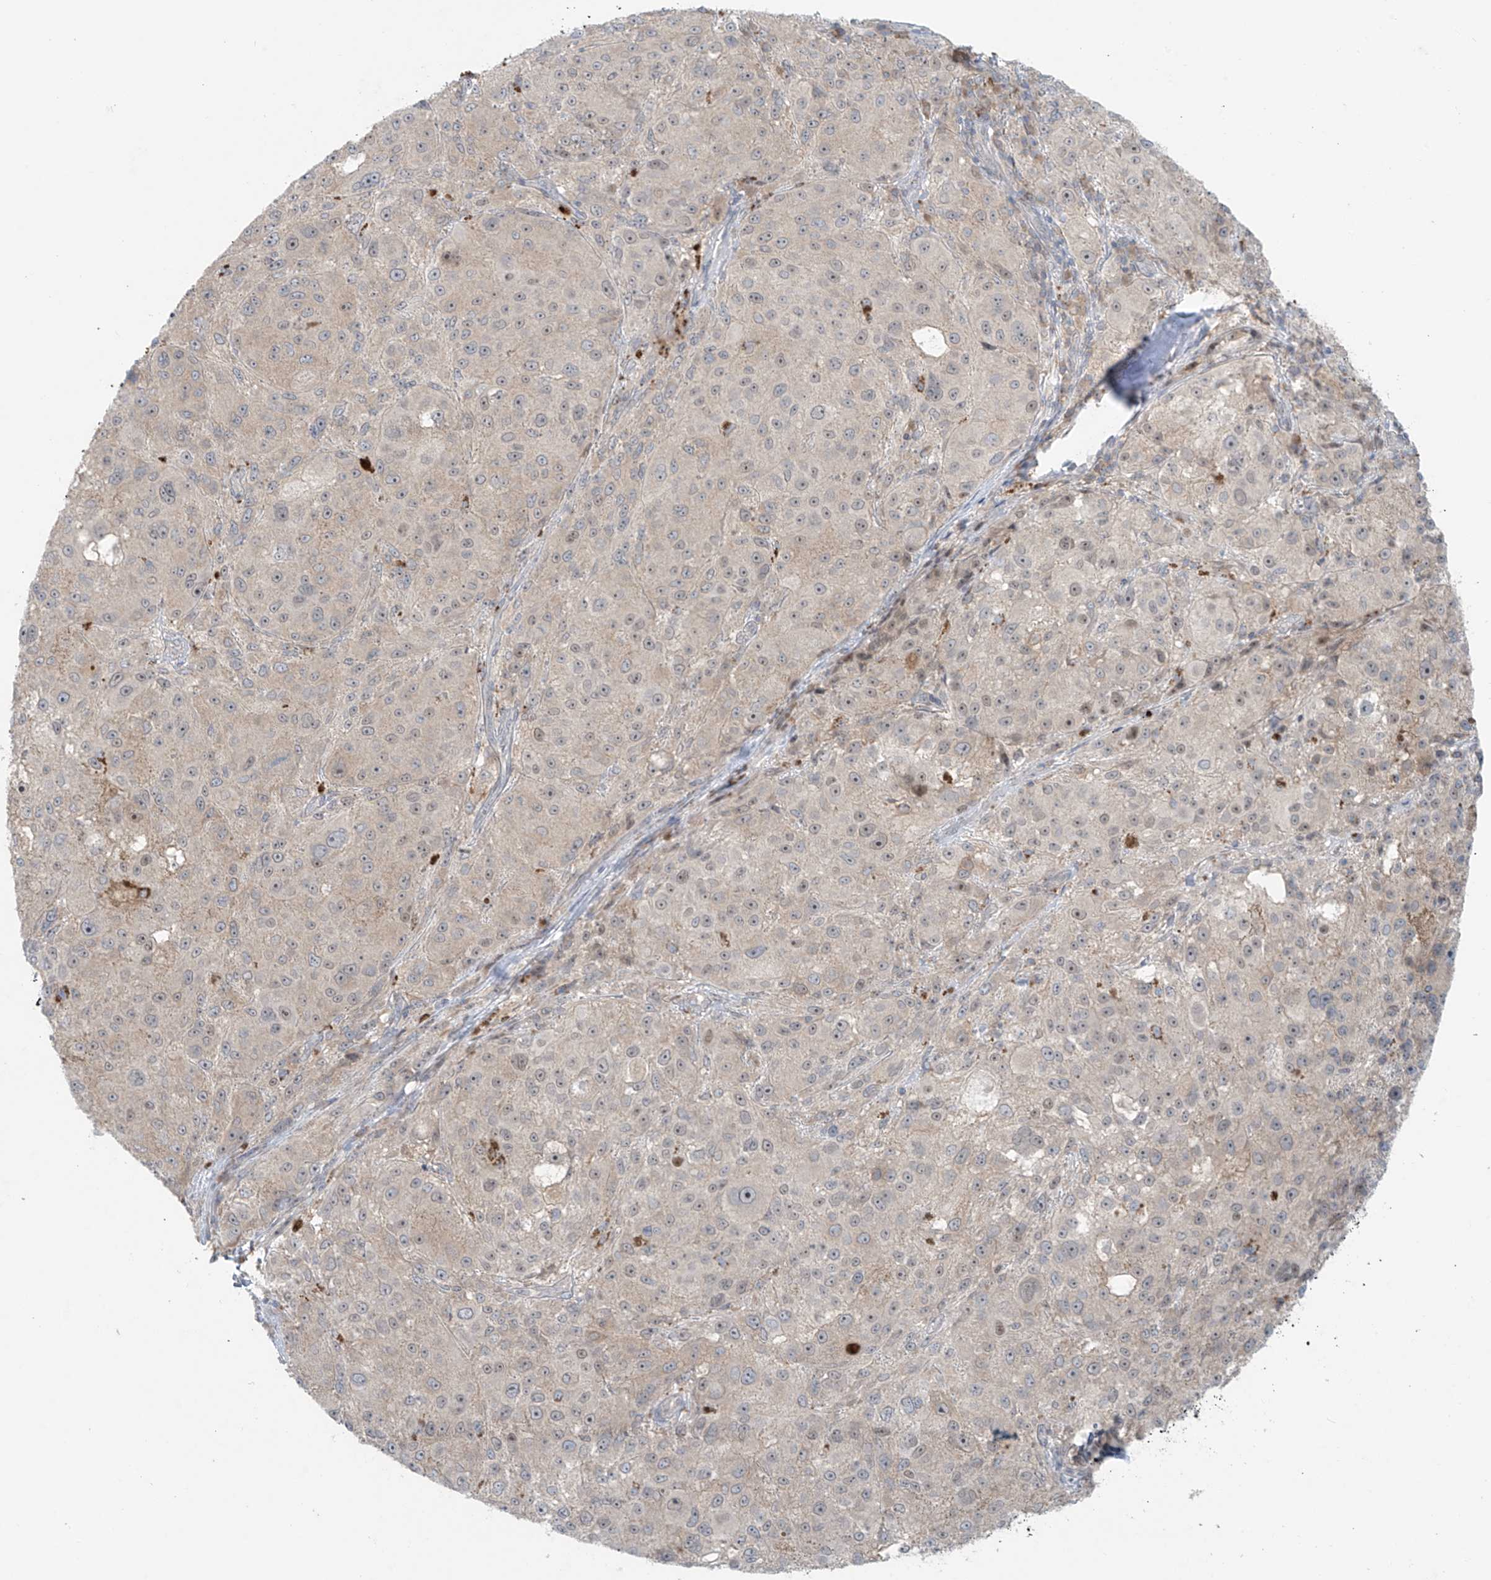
{"staining": {"intensity": "negative", "quantity": "none", "location": "none"}, "tissue": "melanoma", "cell_type": "Tumor cells", "image_type": "cancer", "snomed": [{"axis": "morphology", "description": "Necrosis, NOS"}, {"axis": "morphology", "description": "Malignant melanoma, NOS"}, {"axis": "topography", "description": "Skin"}], "caption": "The photomicrograph exhibits no staining of tumor cells in malignant melanoma.", "gene": "PPAT", "patient": {"sex": "female", "age": 87}}